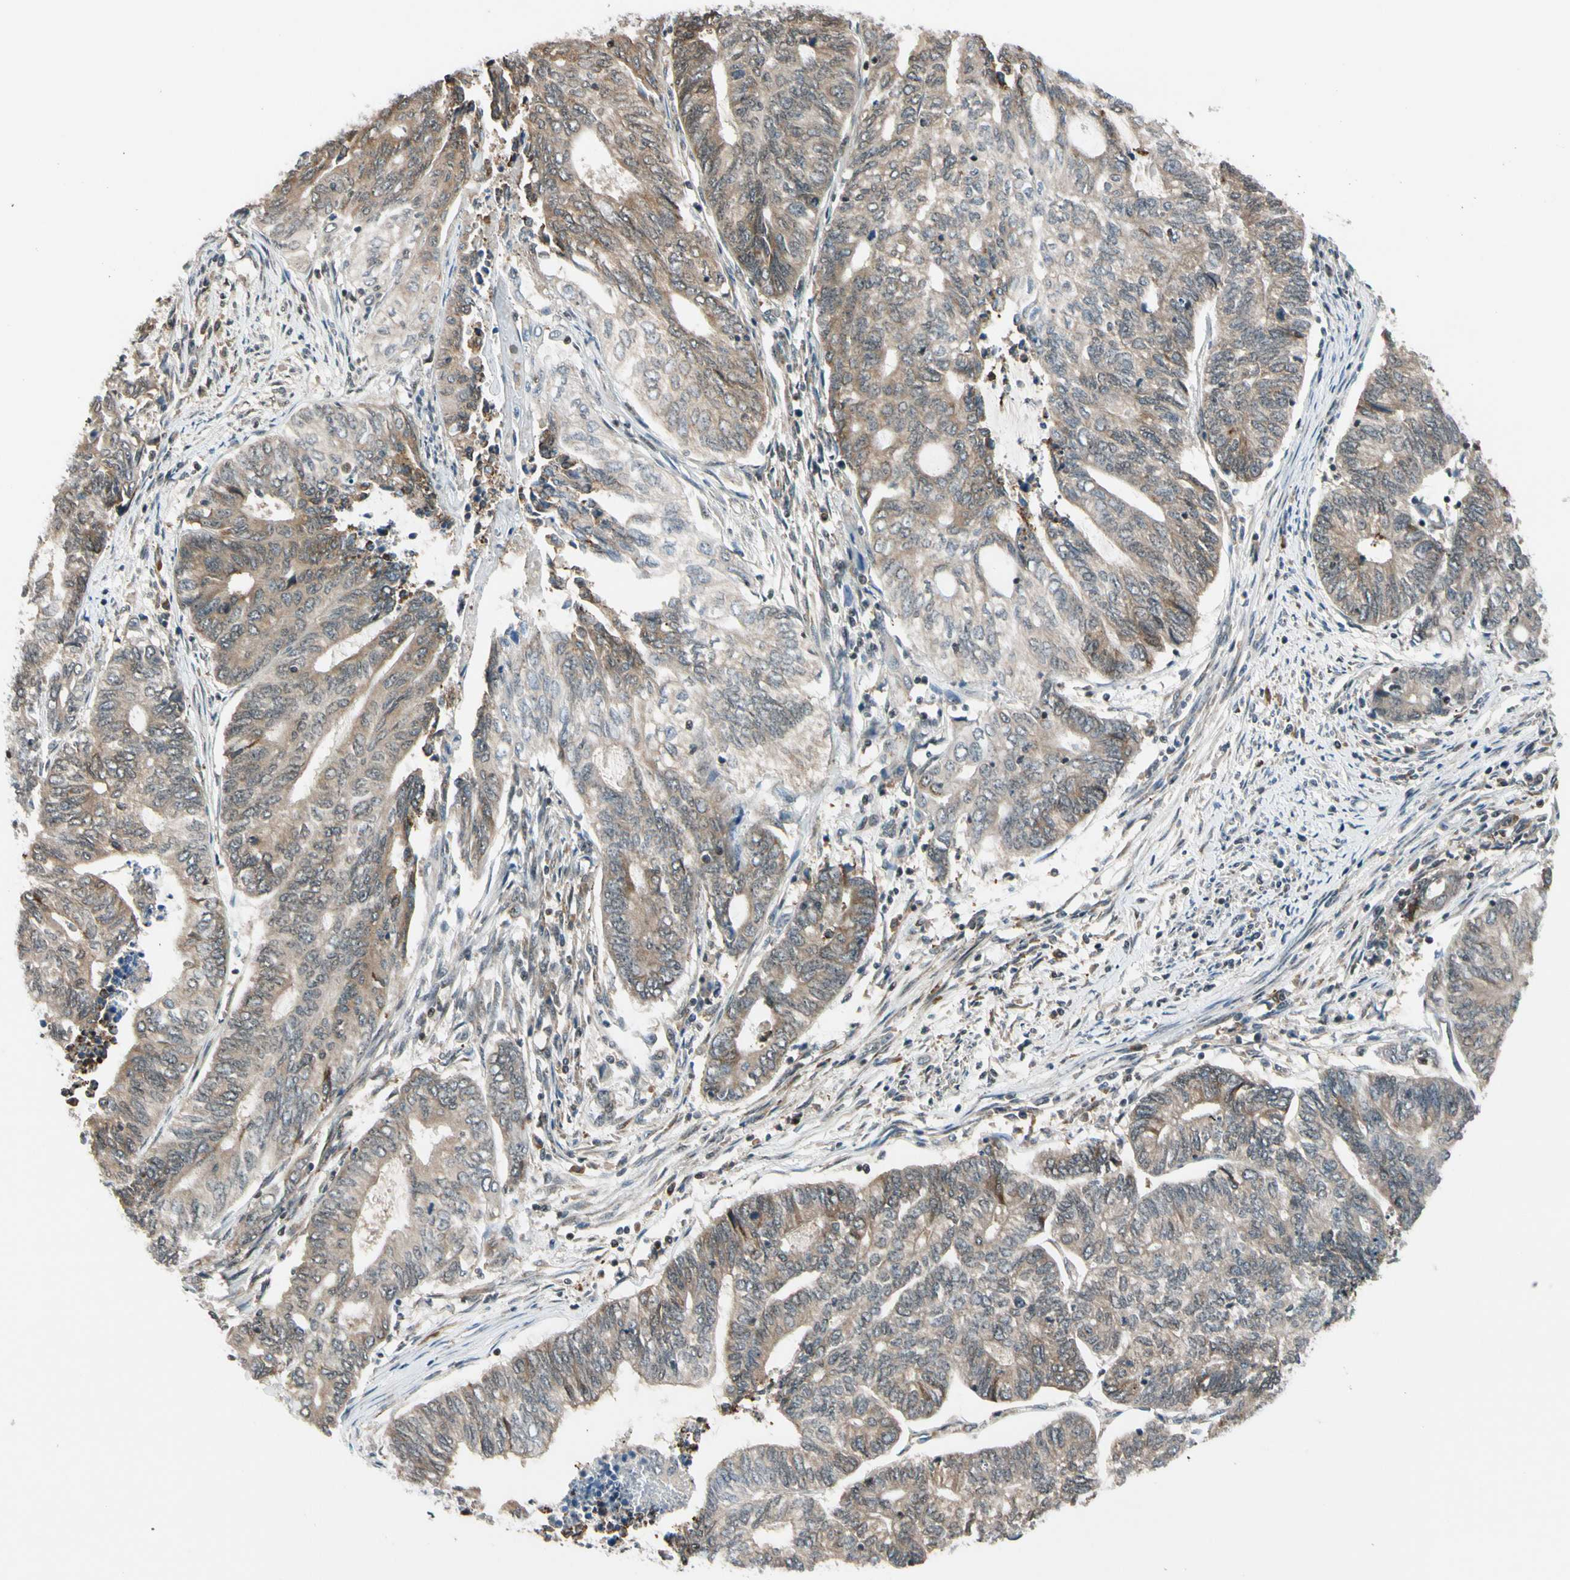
{"staining": {"intensity": "moderate", "quantity": ">75%", "location": "cytoplasmic/membranous,nuclear"}, "tissue": "endometrial cancer", "cell_type": "Tumor cells", "image_type": "cancer", "snomed": [{"axis": "morphology", "description": "Adenocarcinoma, NOS"}, {"axis": "topography", "description": "Uterus"}, {"axis": "topography", "description": "Endometrium"}], "caption": "Tumor cells display moderate cytoplasmic/membranous and nuclear staining in approximately >75% of cells in endometrial cancer (adenocarcinoma). (DAB (3,3'-diaminobenzidine) = brown stain, brightfield microscopy at high magnification).", "gene": "DAXX", "patient": {"sex": "female", "age": 70}}